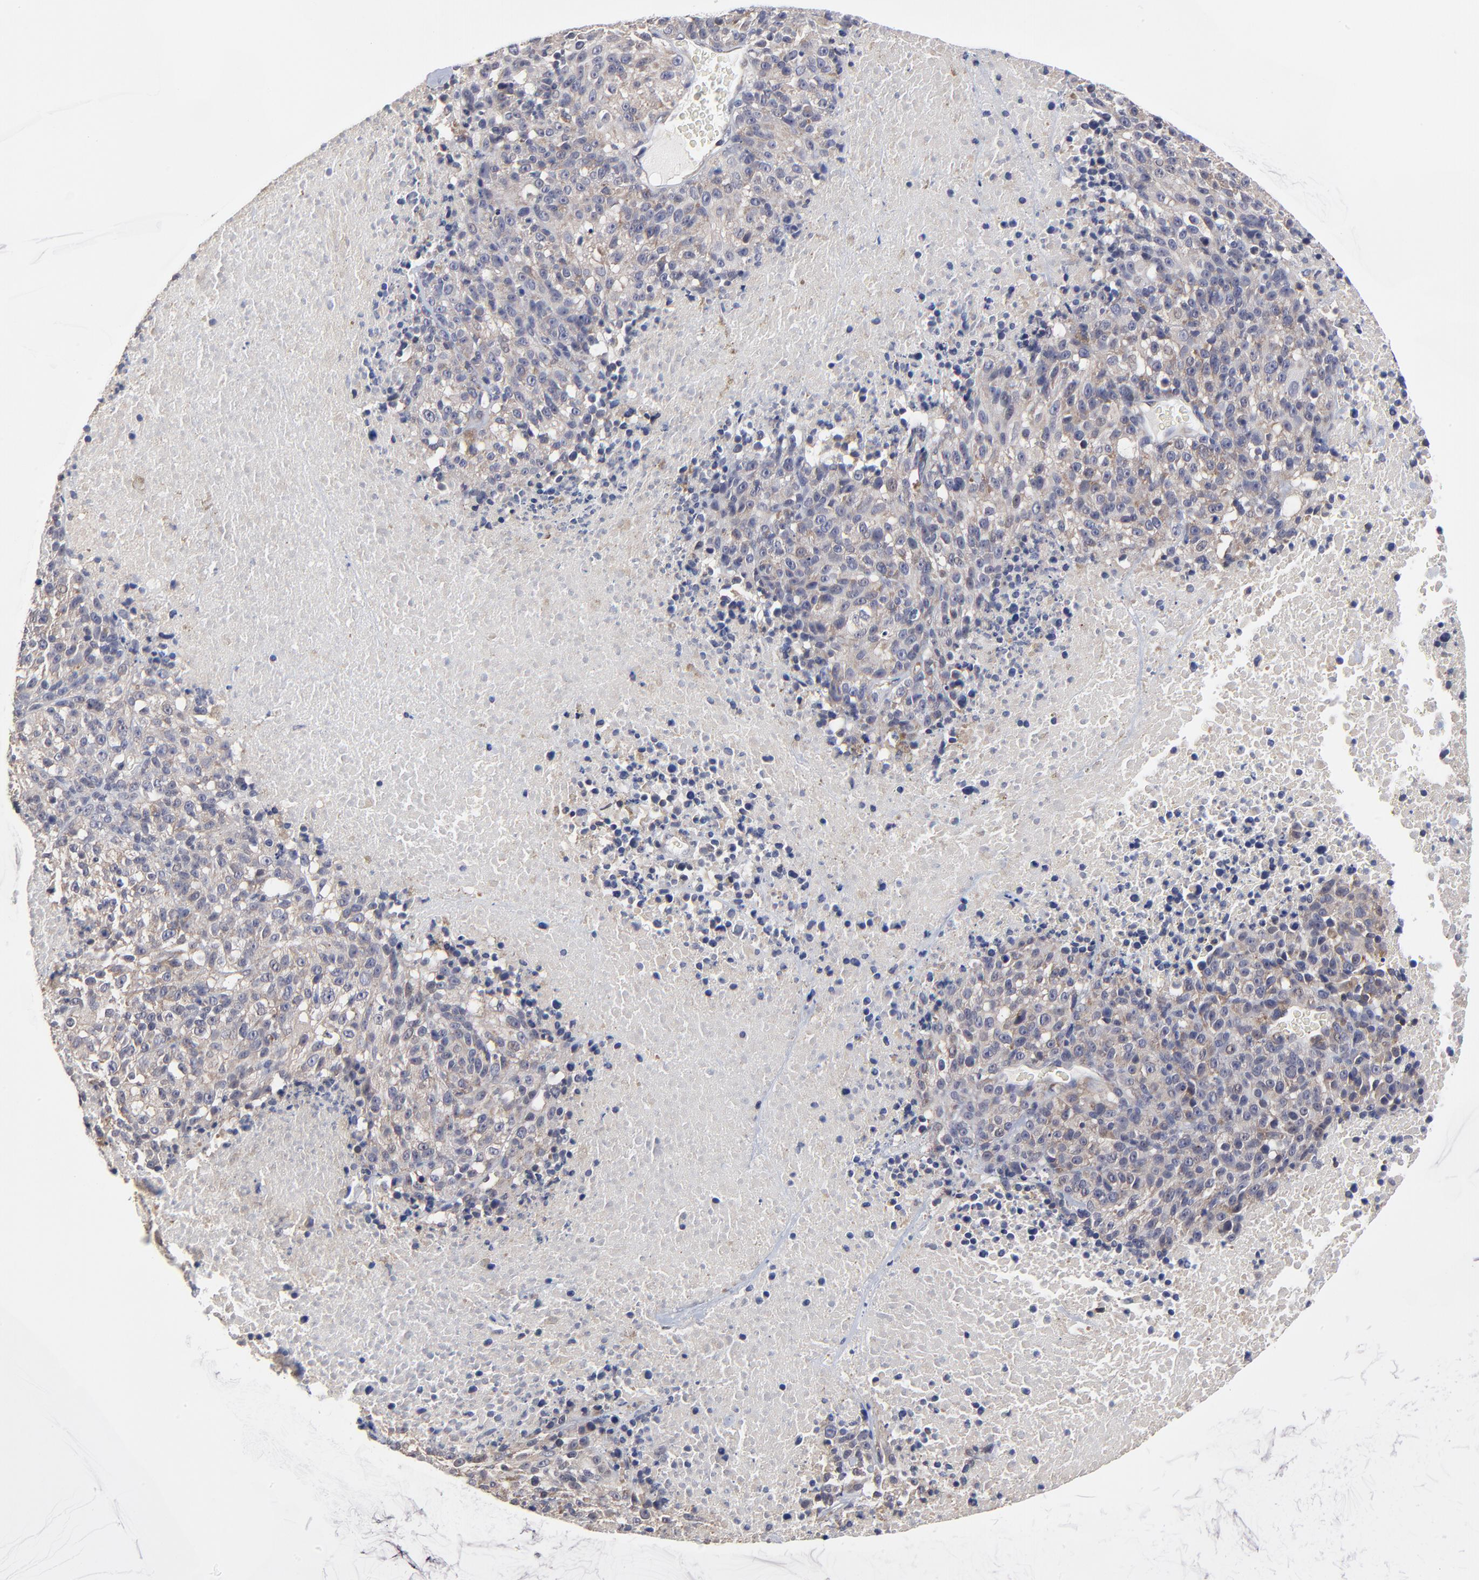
{"staining": {"intensity": "weak", "quantity": ">75%", "location": "cytoplasmic/membranous"}, "tissue": "melanoma", "cell_type": "Tumor cells", "image_type": "cancer", "snomed": [{"axis": "morphology", "description": "Malignant melanoma, Metastatic site"}, {"axis": "topography", "description": "Cerebral cortex"}], "caption": "Malignant melanoma (metastatic site) was stained to show a protein in brown. There is low levels of weak cytoplasmic/membranous staining in about >75% of tumor cells.", "gene": "ZNF157", "patient": {"sex": "female", "age": 52}}